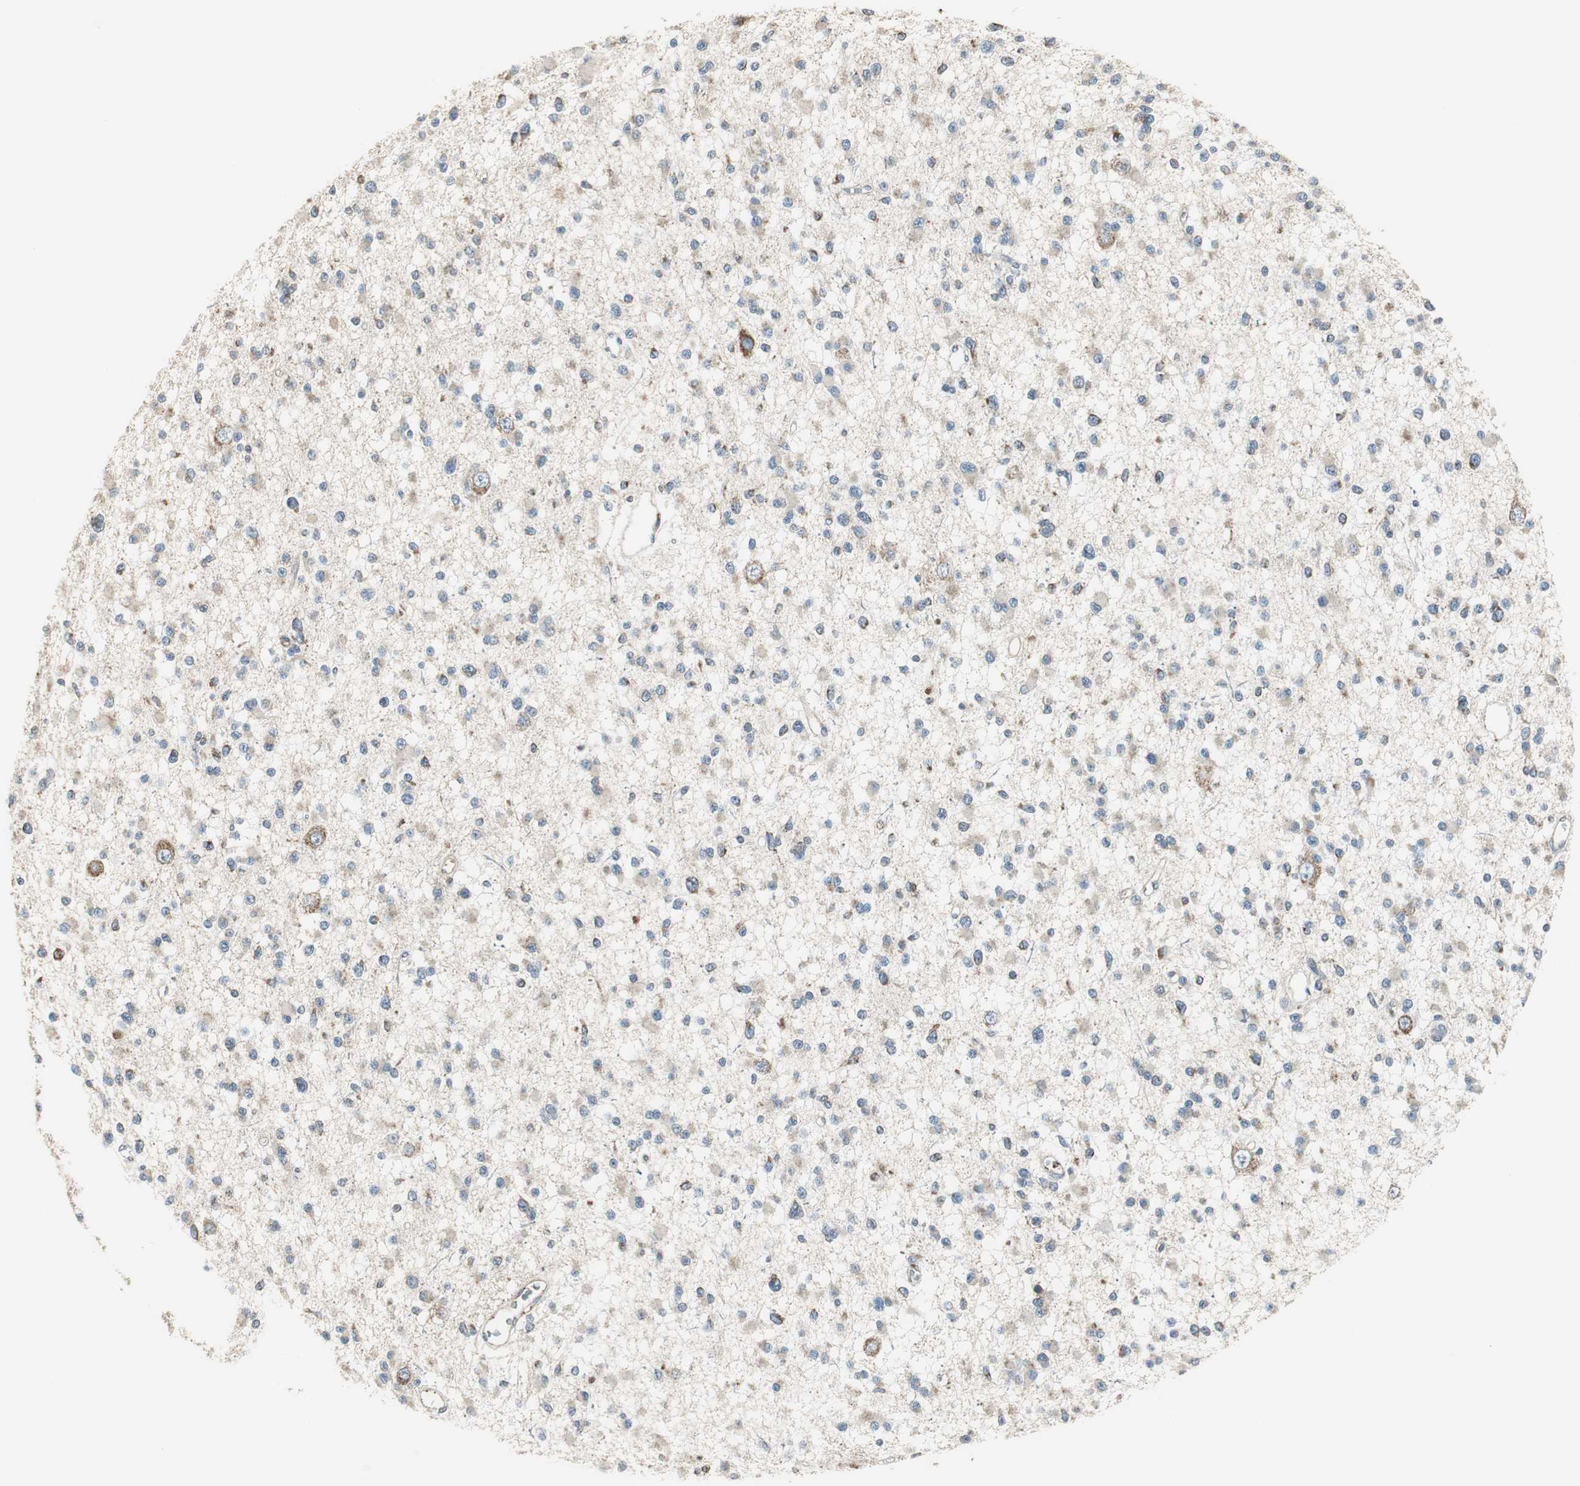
{"staining": {"intensity": "weak", "quantity": "25%-75%", "location": "cytoplasmic/membranous"}, "tissue": "glioma", "cell_type": "Tumor cells", "image_type": "cancer", "snomed": [{"axis": "morphology", "description": "Glioma, malignant, Low grade"}, {"axis": "topography", "description": "Brain"}], "caption": "Malignant glioma (low-grade) tissue reveals weak cytoplasmic/membranous staining in approximately 25%-75% of tumor cells, visualized by immunohistochemistry.", "gene": "MSTO1", "patient": {"sex": "female", "age": 22}}